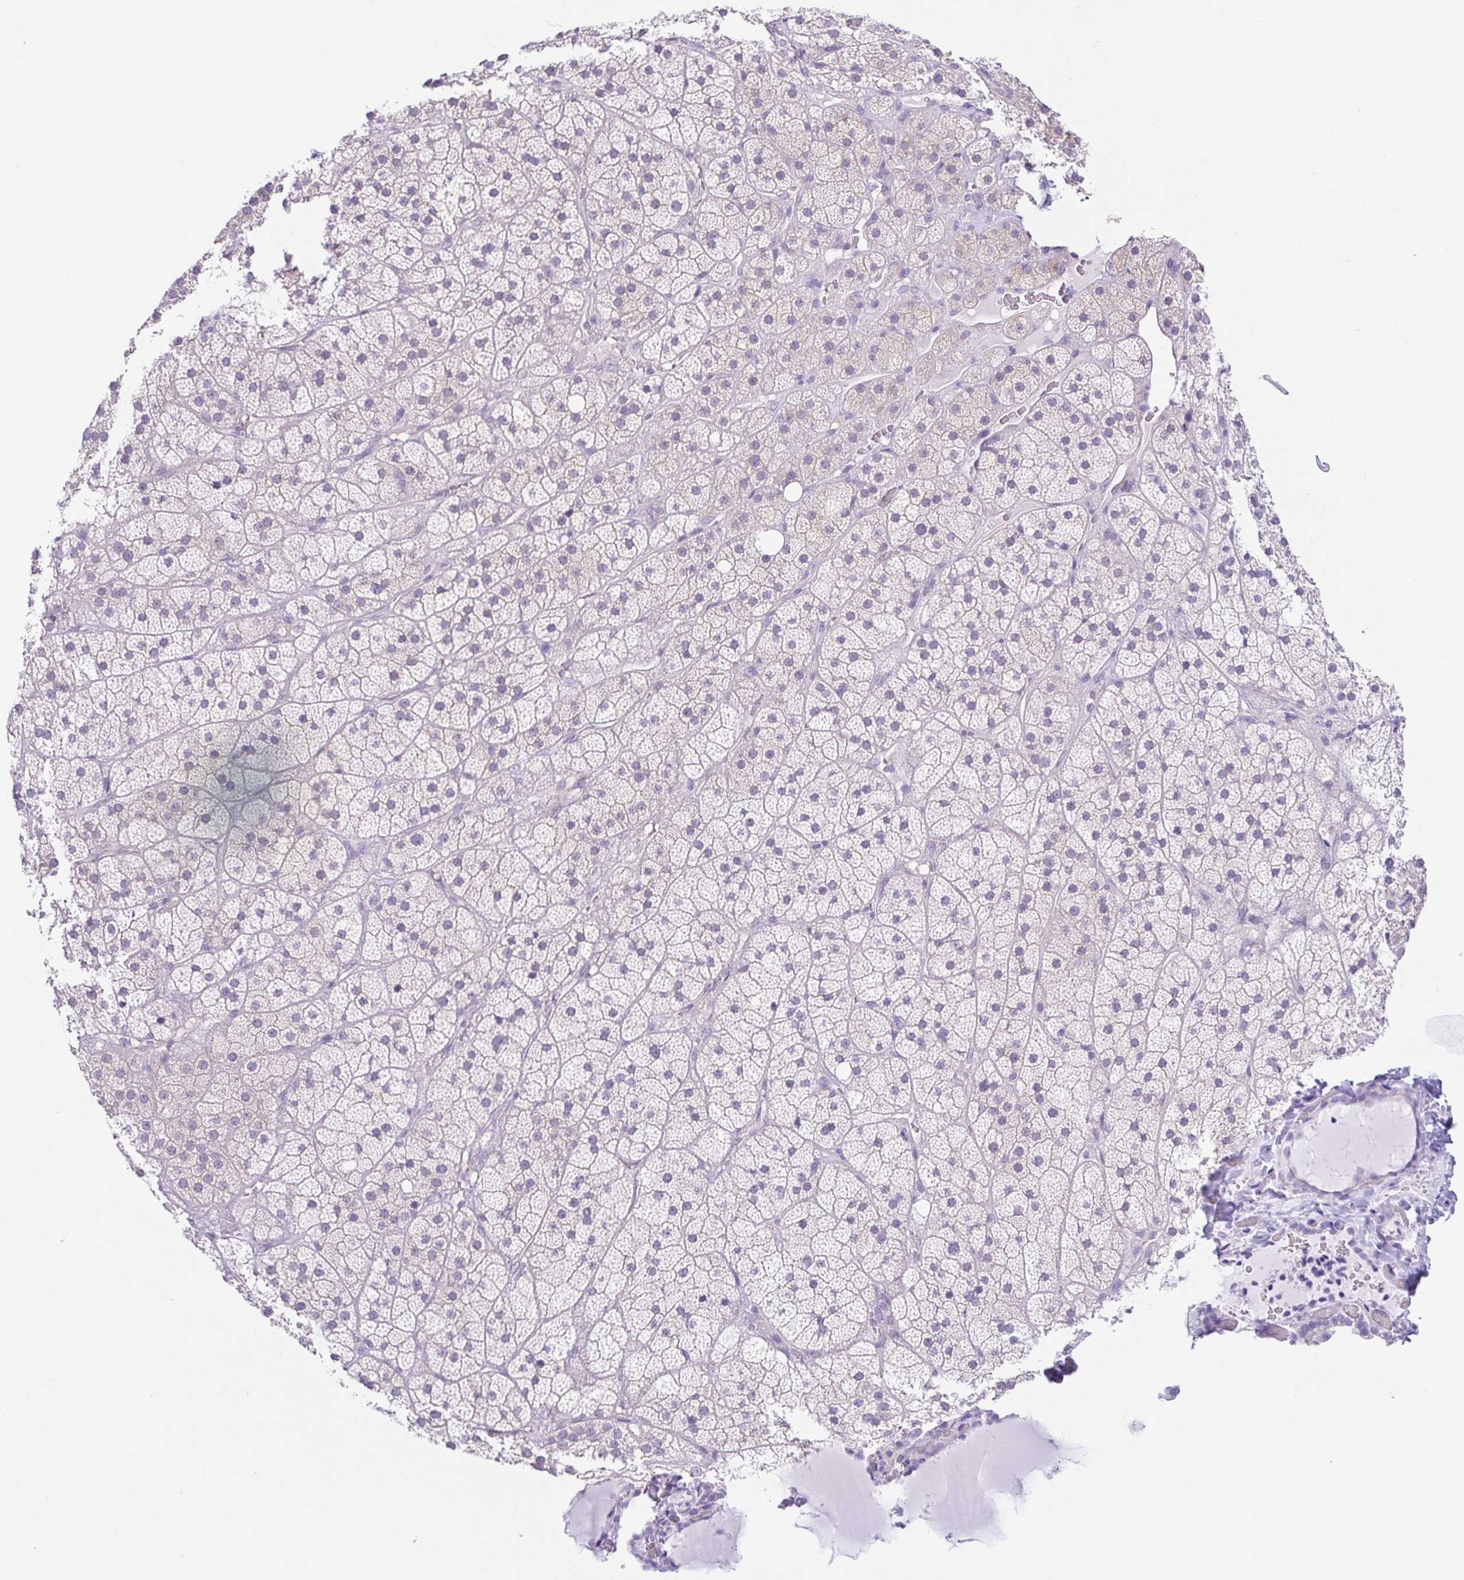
{"staining": {"intensity": "negative", "quantity": "none", "location": "none"}, "tissue": "adrenal gland", "cell_type": "Glandular cells", "image_type": "normal", "snomed": [{"axis": "morphology", "description": "Normal tissue, NOS"}, {"axis": "topography", "description": "Adrenal gland"}], "caption": "There is no significant staining in glandular cells of adrenal gland. (DAB immunohistochemistry (IHC) with hematoxylin counter stain).", "gene": "KRTDAP", "patient": {"sex": "male", "age": 57}}